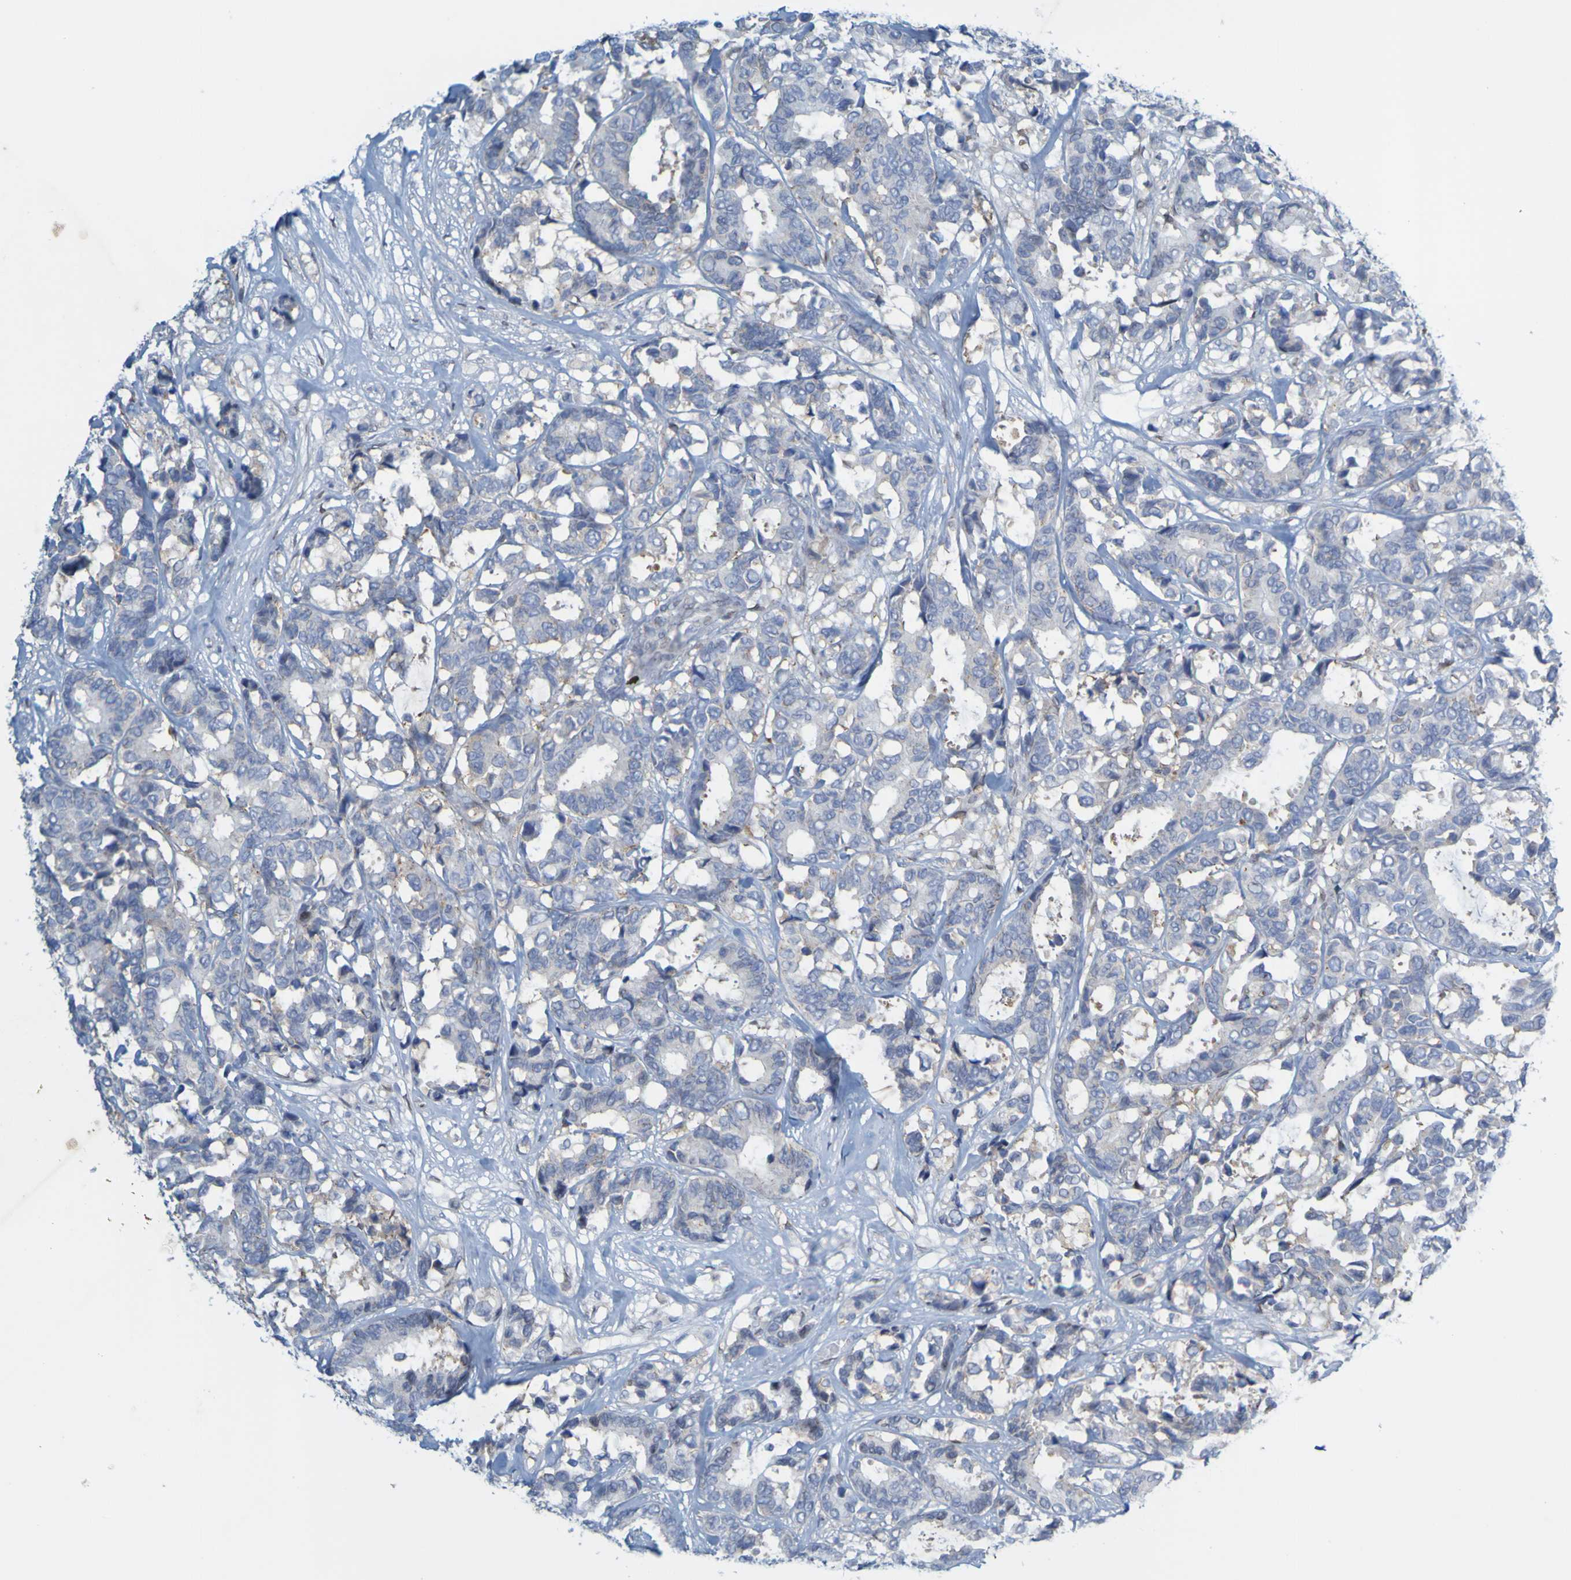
{"staining": {"intensity": "negative", "quantity": "none", "location": "none"}, "tissue": "breast cancer", "cell_type": "Tumor cells", "image_type": "cancer", "snomed": [{"axis": "morphology", "description": "Duct carcinoma"}, {"axis": "topography", "description": "Breast"}], "caption": "The image displays no significant positivity in tumor cells of invasive ductal carcinoma (breast).", "gene": "MAG", "patient": {"sex": "female", "age": 87}}